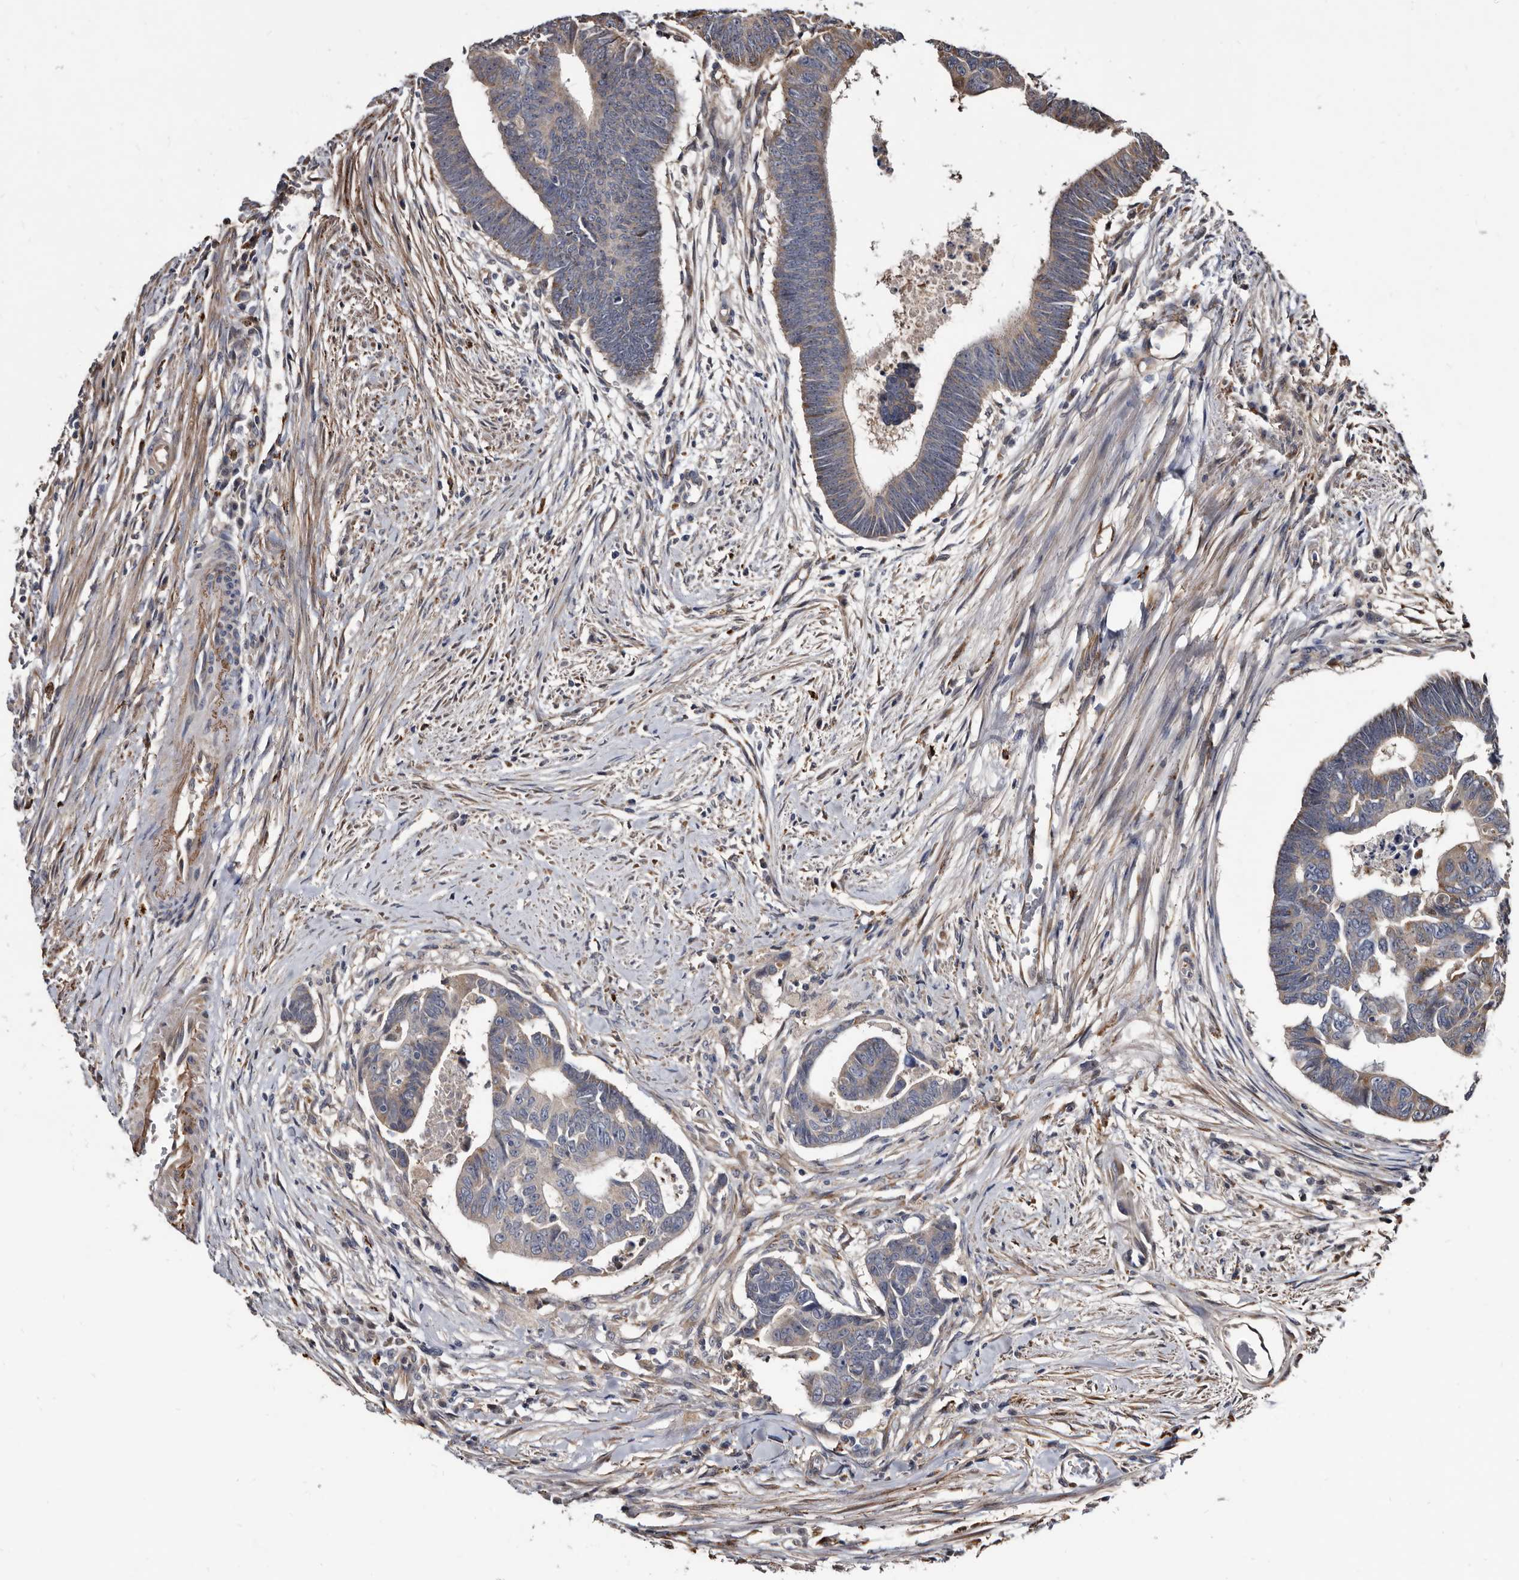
{"staining": {"intensity": "weak", "quantity": "25%-75%", "location": "cytoplasmic/membranous"}, "tissue": "colorectal cancer", "cell_type": "Tumor cells", "image_type": "cancer", "snomed": [{"axis": "morphology", "description": "Adenocarcinoma, NOS"}, {"axis": "topography", "description": "Rectum"}], "caption": "Immunohistochemistry (IHC) histopathology image of neoplastic tissue: human colorectal adenocarcinoma stained using immunohistochemistry (IHC) displays low levels of weak protein expression localized specifically in the cytoplasmic/membranous of tumor cells, appearing as a cytoplasmic/membranous brown color.", "gene": "CTSA", "patient": {"sex": "female", "age": 65}}